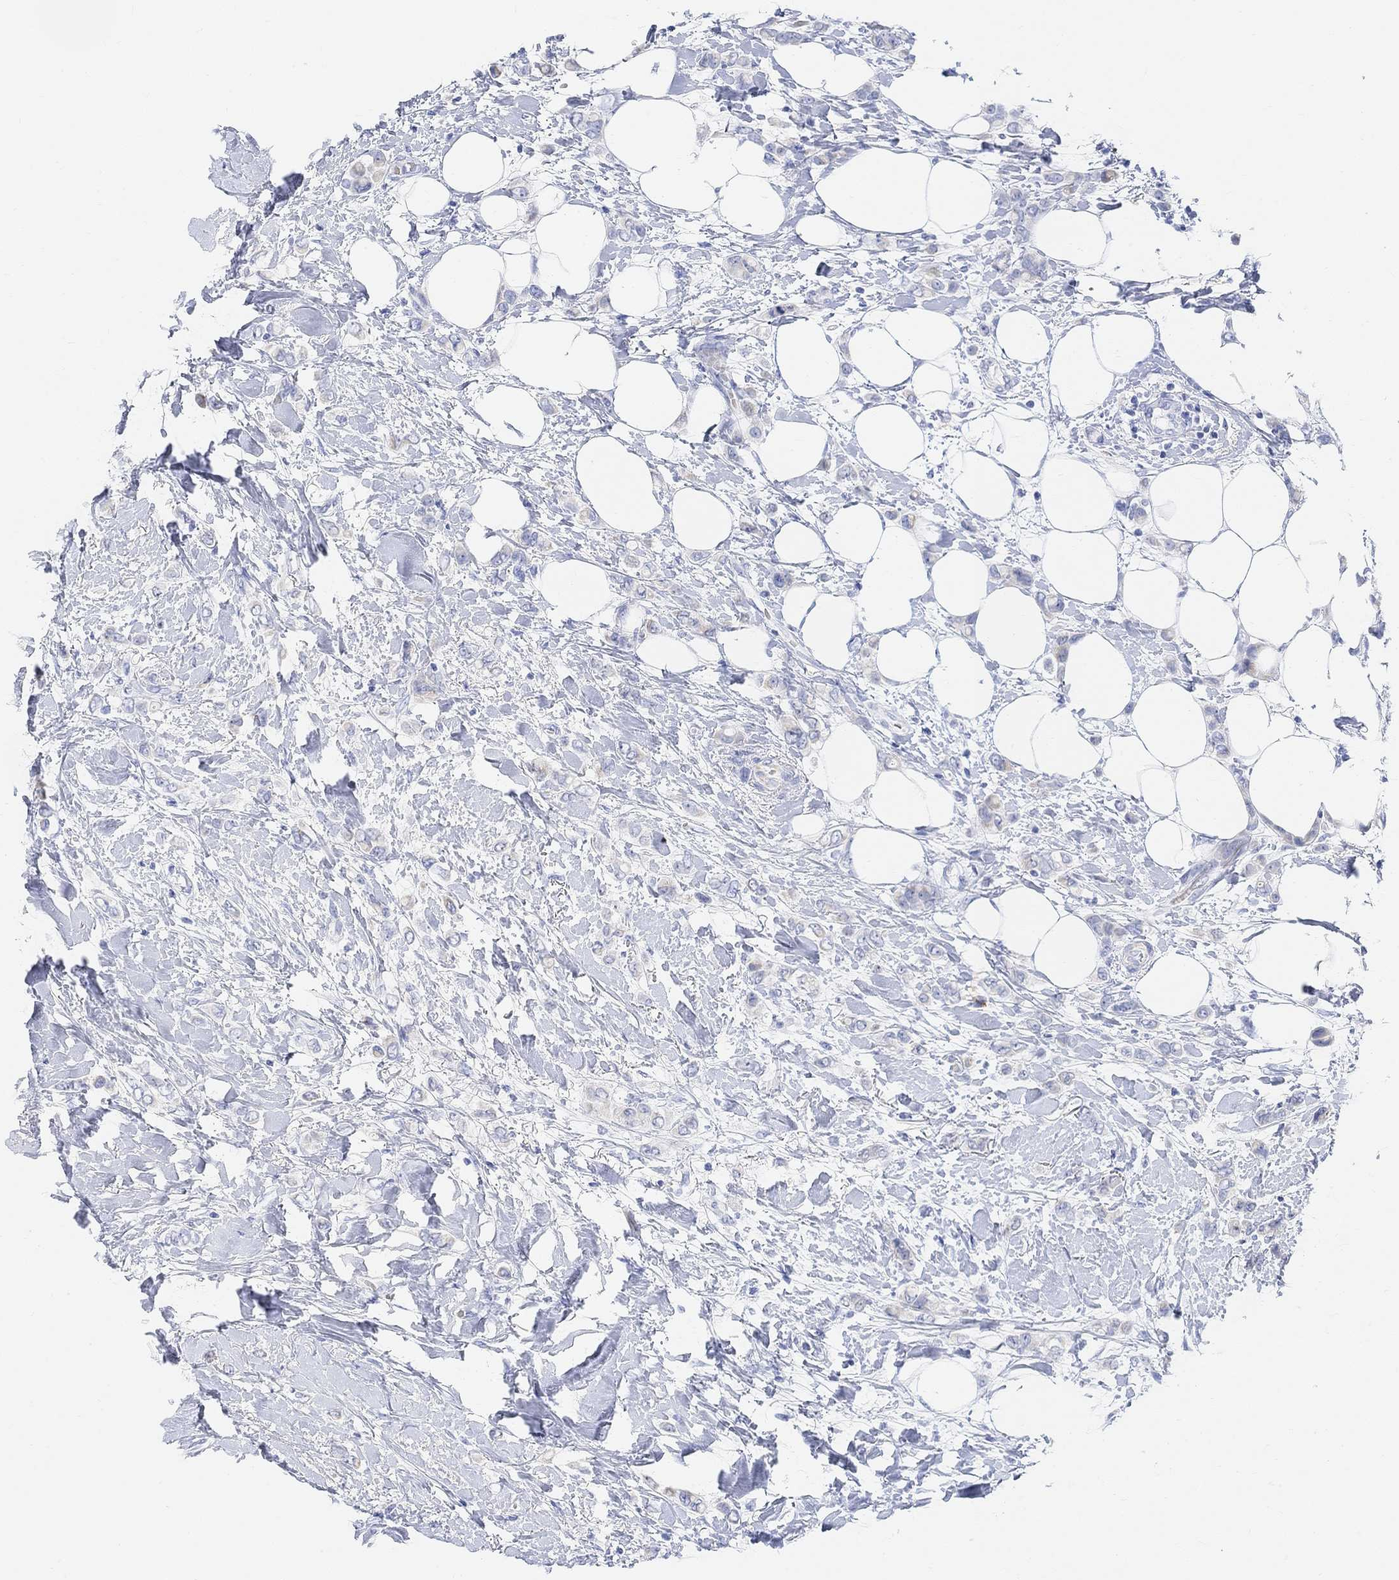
{"staining": {"intensity": "moderate", "quantity": "<25%", "location": "cytoplasmic/membranous"}, "tissue": "breast cancer", "cell_type": "Tumor cells", "image_type": "cancer", "snomed": [{"axis": "morphology", "description": "Lobular carcinoma"}, {"axis": "topography", "description": "Breast"}], "caption": "A low amount of moderate cytoplasmic/membranous expression is present in about <25% of tumor cells in breast cancer tissue. (Stains: DAB in brown, nuclei in blue, Microscopy: brightfield microscopy at high magnification).", "gene": "RETNLB", "patient": {"sex": "female", "age": 66}}